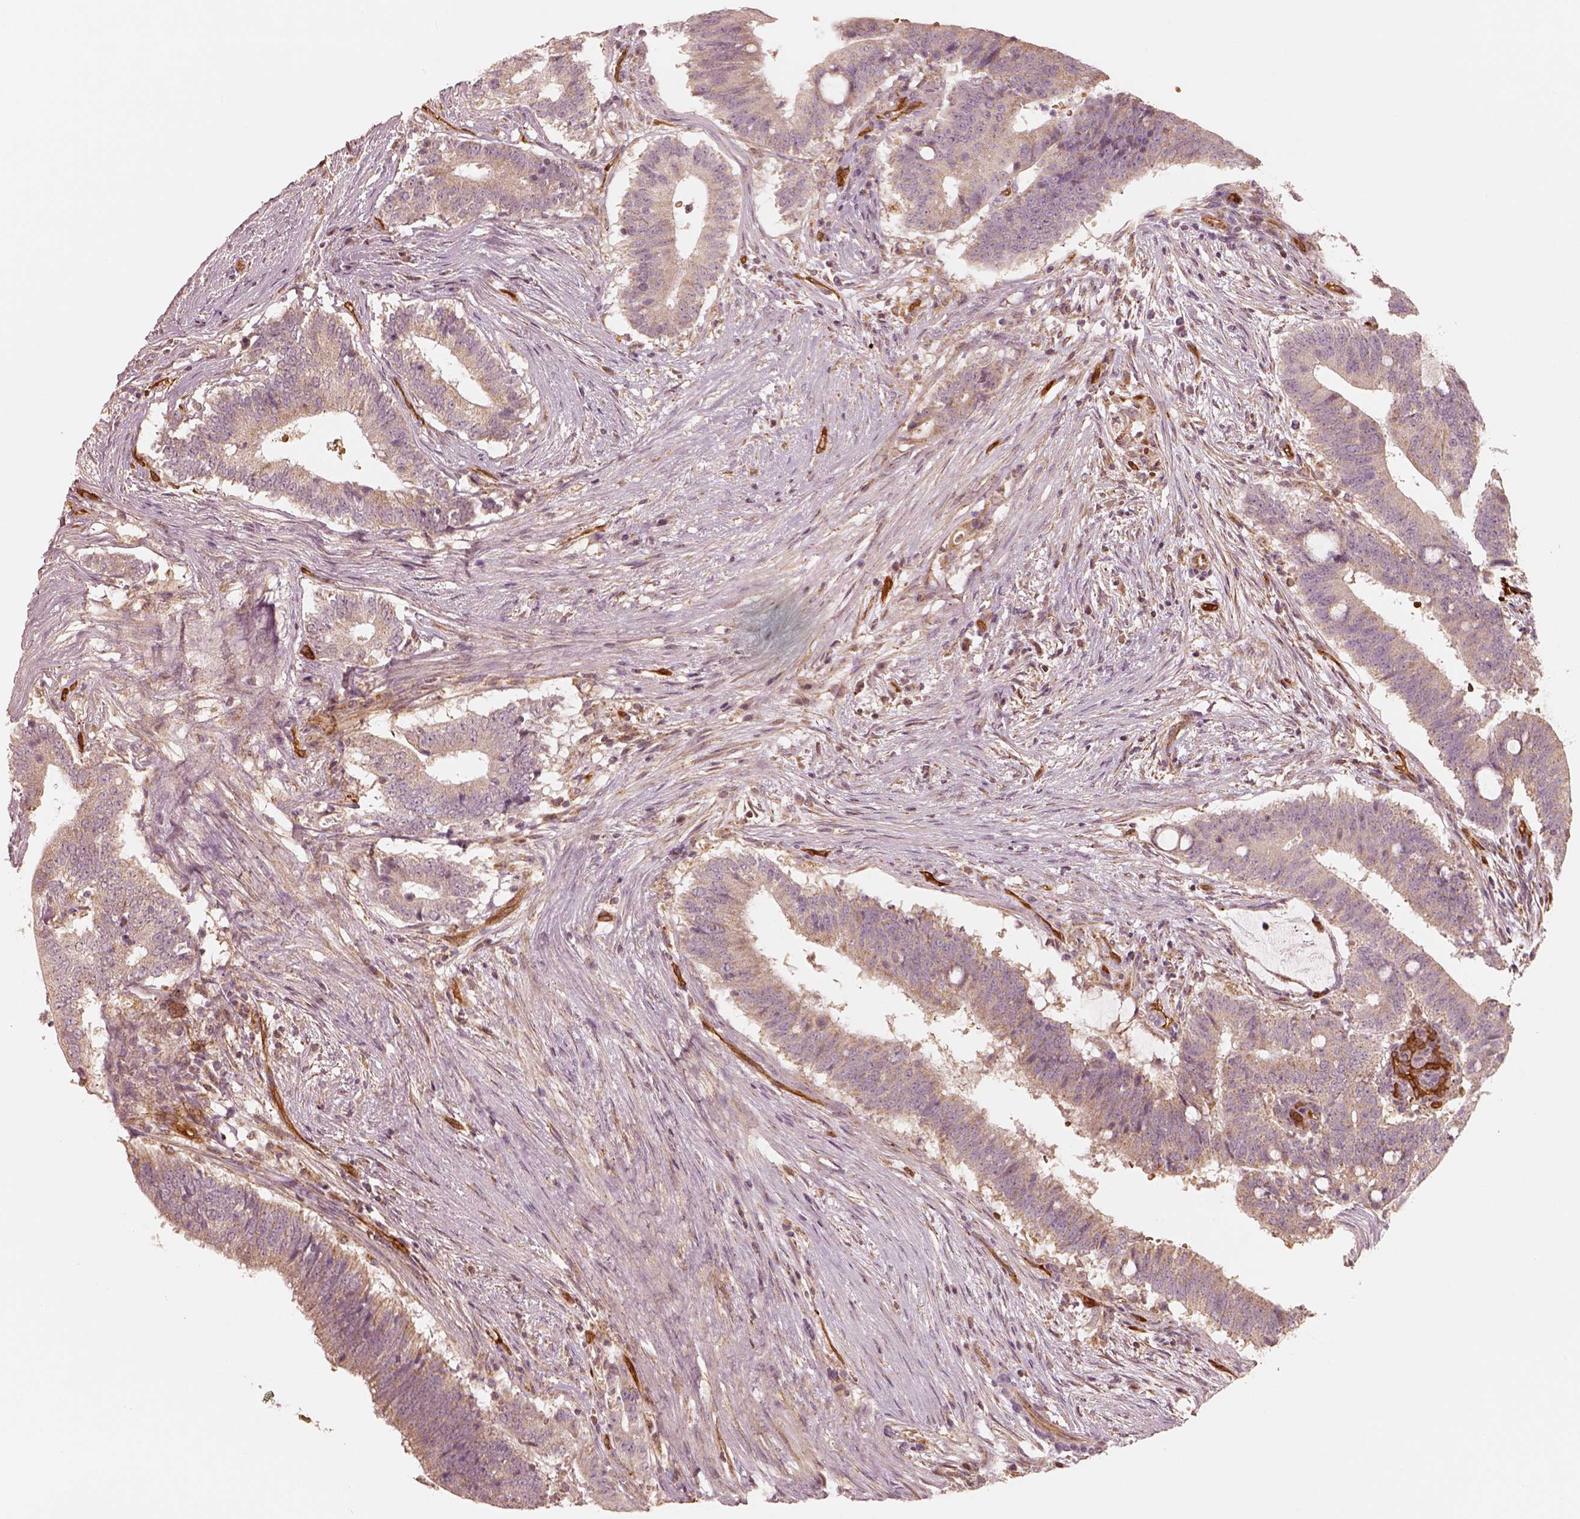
{"staining": {"intensity": "weak", "quantity": ">75%", "location": "cytoplasmic/membranous"}, "tissue": "colorectal cancer", "cell_type": "Tumor cells", "image_type": "cancer", "snomed": [{"axis": "morphology", "description": "Adenocarcinoma, NOS"}, {"axis": "topography", "description": "Colon"}], "caption": "Immunohistochemical staining of colorectal cancer displays weak cytoplasmic/membranous protein expression in about >75% of tumor cells.", "gene": "FSCN1", "patient": {"sex": "female", "age": 43}}